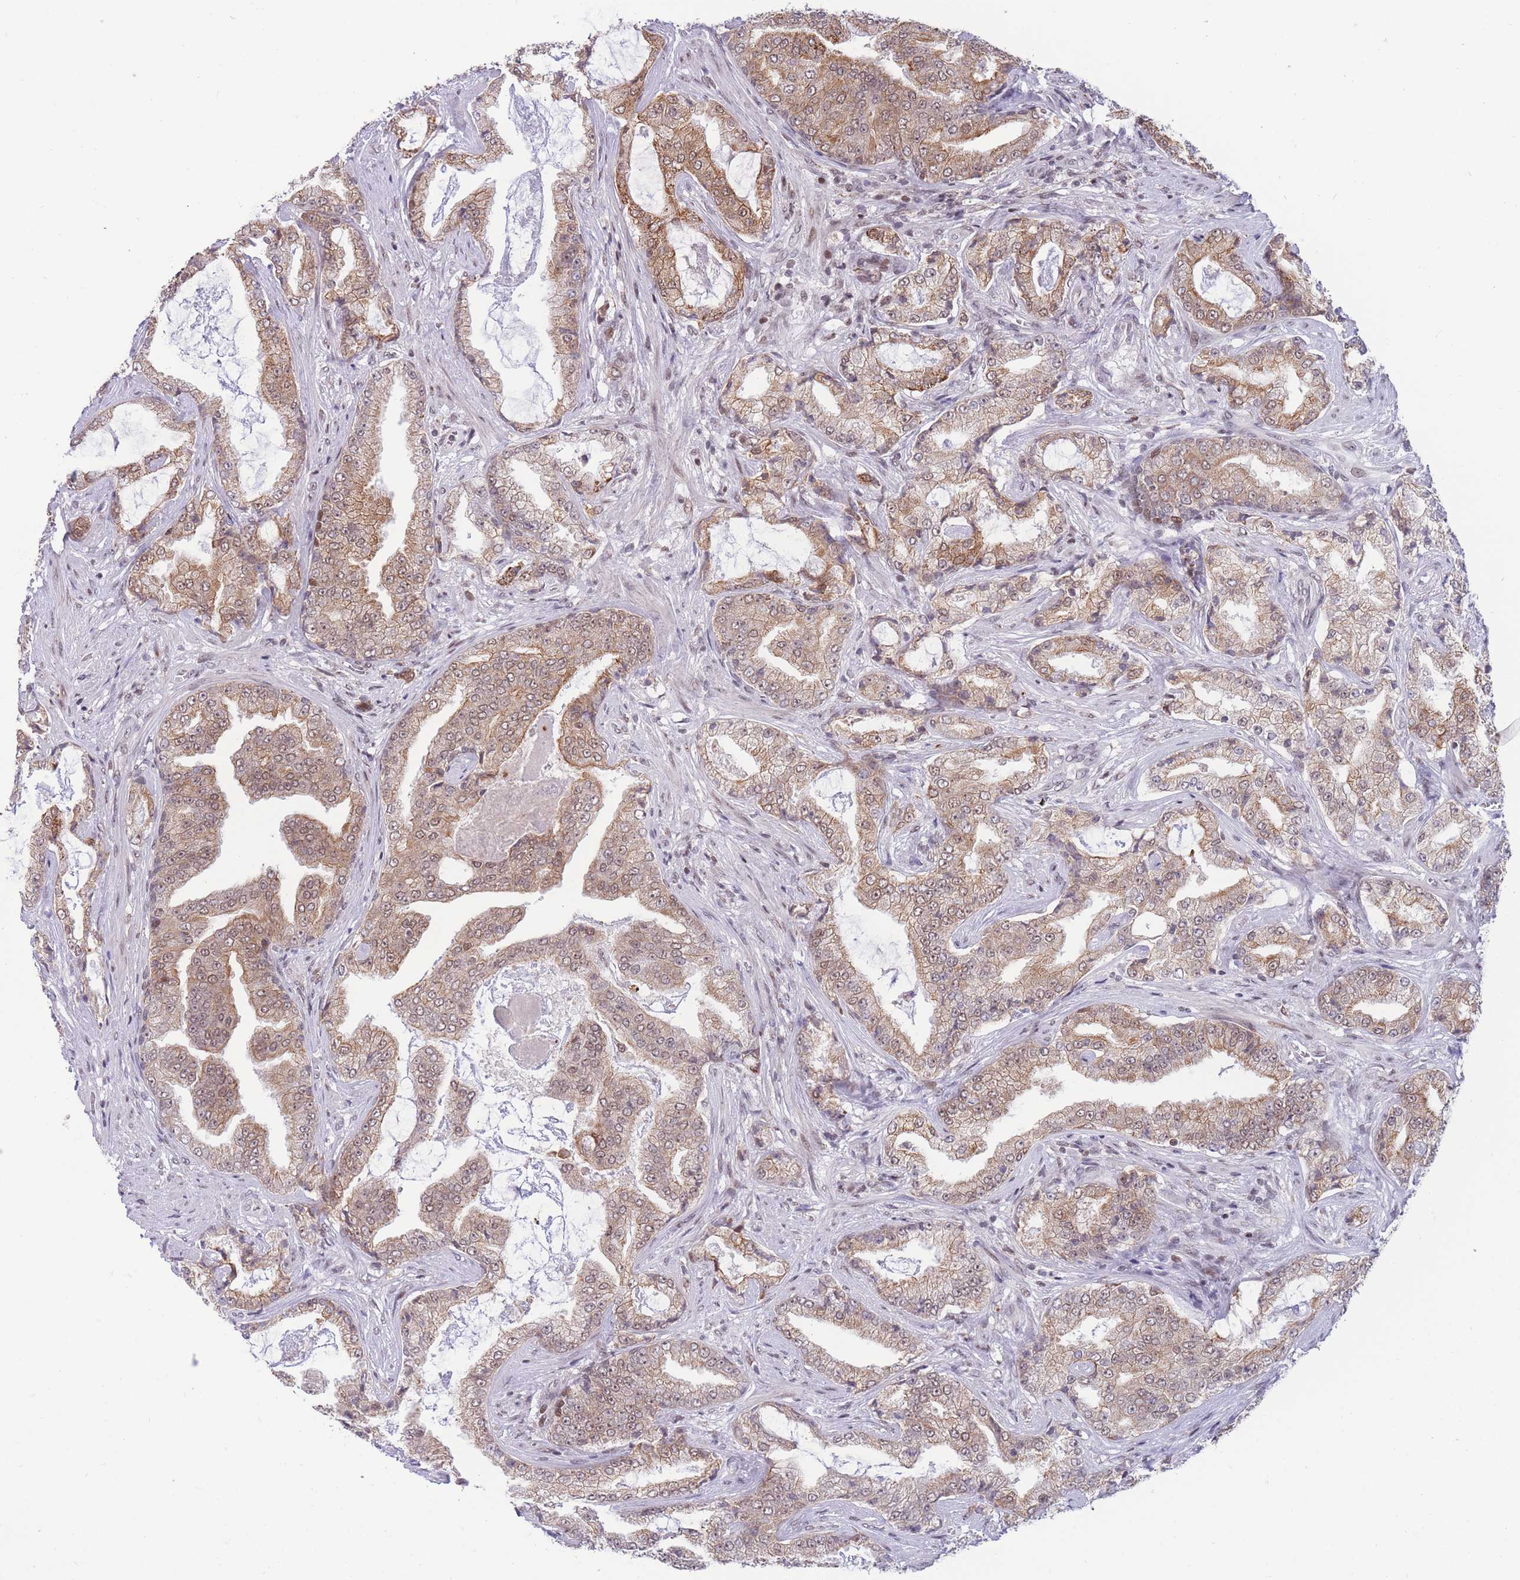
{"staining": {"intensity": "moderate", "quantity": ">75%", "location": "cytoplasmic/membranous,nuclear"}, "tissue": "prostate cancer", "cell_type": "Tumor cells", "image_type": "cancer", "snomed": [{"axis": "morphology", "description": "Adenocarcinoma, High grade"}, {"axis": "topography", "description": "Prostate"}], "caption": "Immunohistochemical staining of high-grade adenocarcinoma (prostate) exhibits medium levels of moderate cytoplasmic/membranous and nuclear protein positivity in about >75% of tumor cells. (DAB IHC with brightfield microscopy, high magnification).", "gene": "TARBP2", "patient": {"sex": "male", "age": 68}}